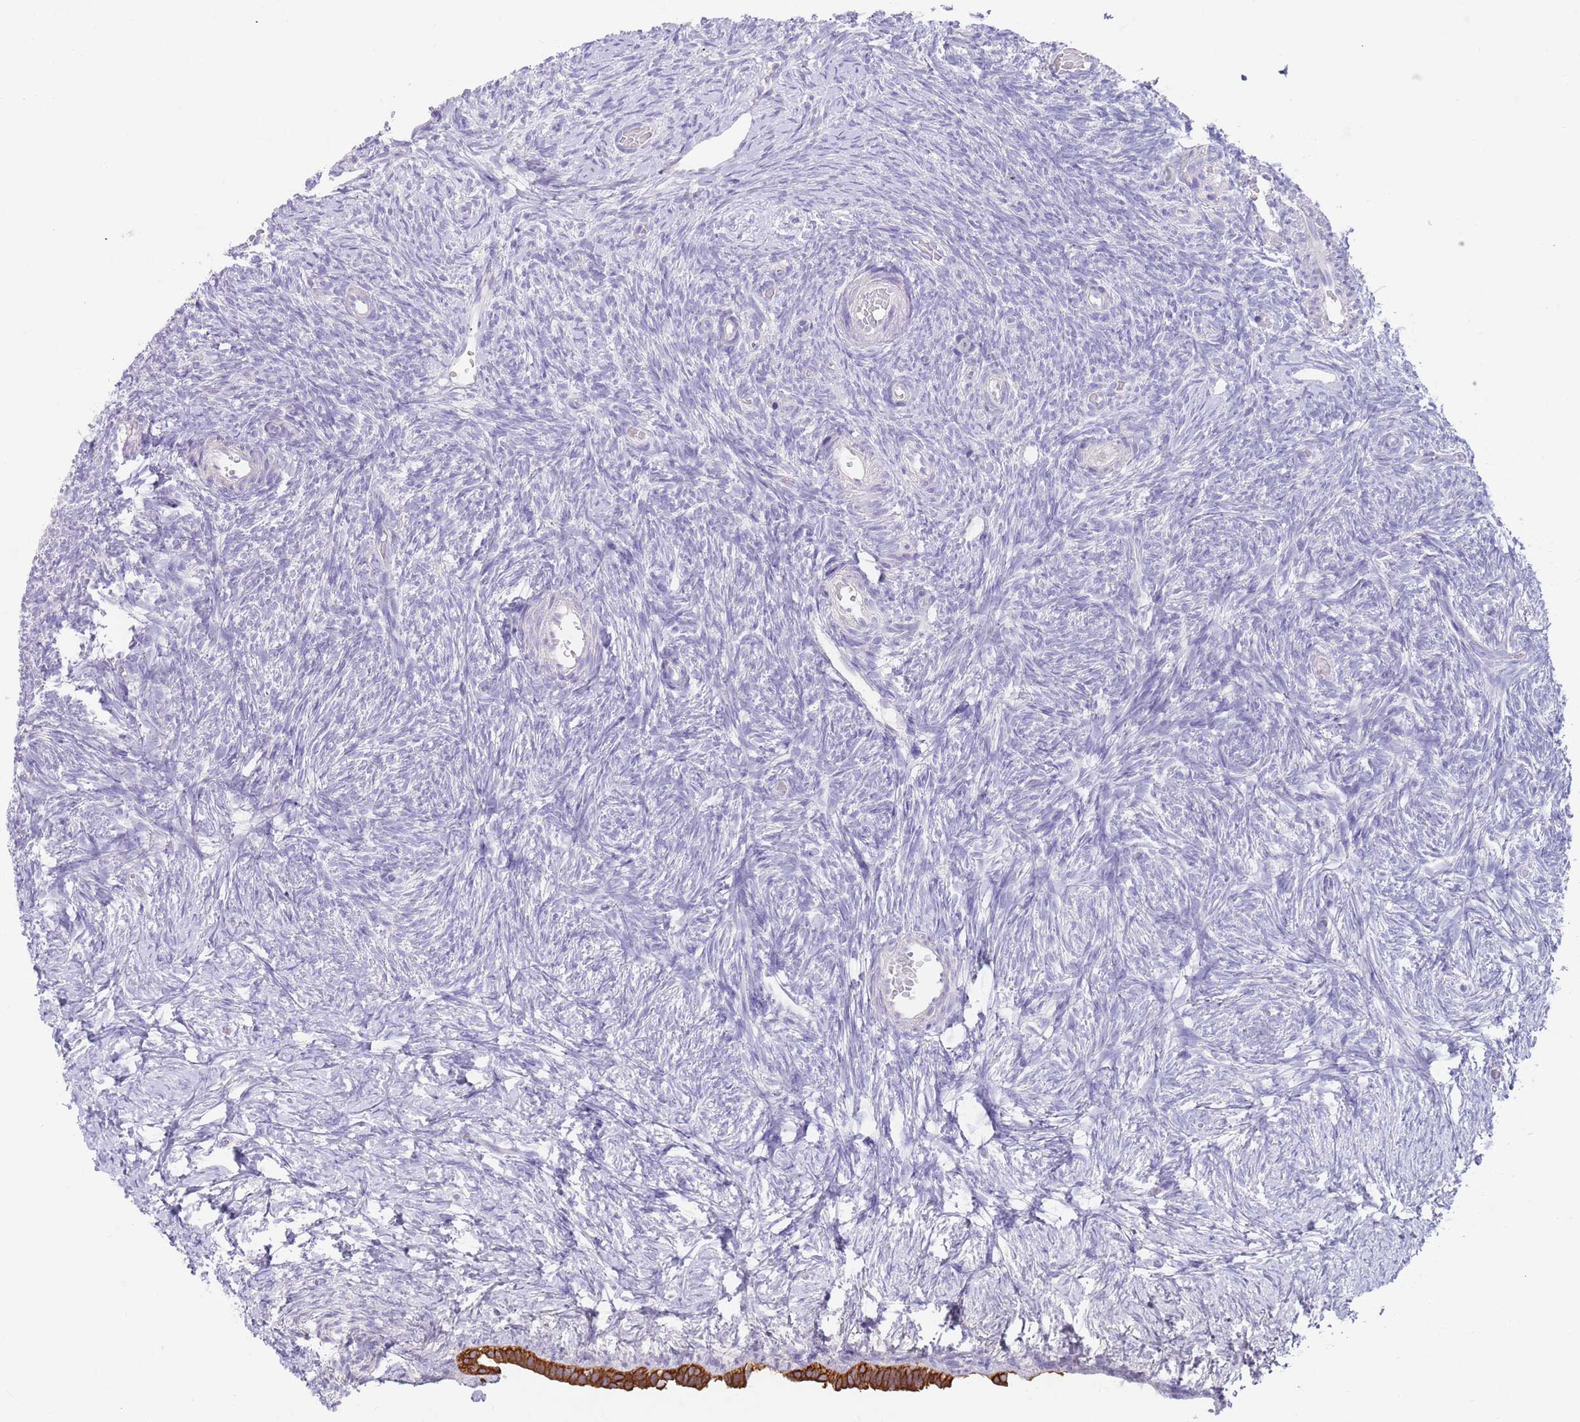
{"staining": {"intensity": "negative", "quantity": "none", "location": "none"}, "tissue": "ovary", "cell_type": "Follicle cells", "image_type": "normal", "snomed": [{"axis": "morphology", "description": "Normal tissue, NOS"}, {"axis": "topography", "description": "Ovary"}], "caption": "DAB immunohistochemical staining of benign ovary reveals no significant positivity in follicle cells.", "gene": "CCDC149", "patient": {"sex": "female", "age": 39}}